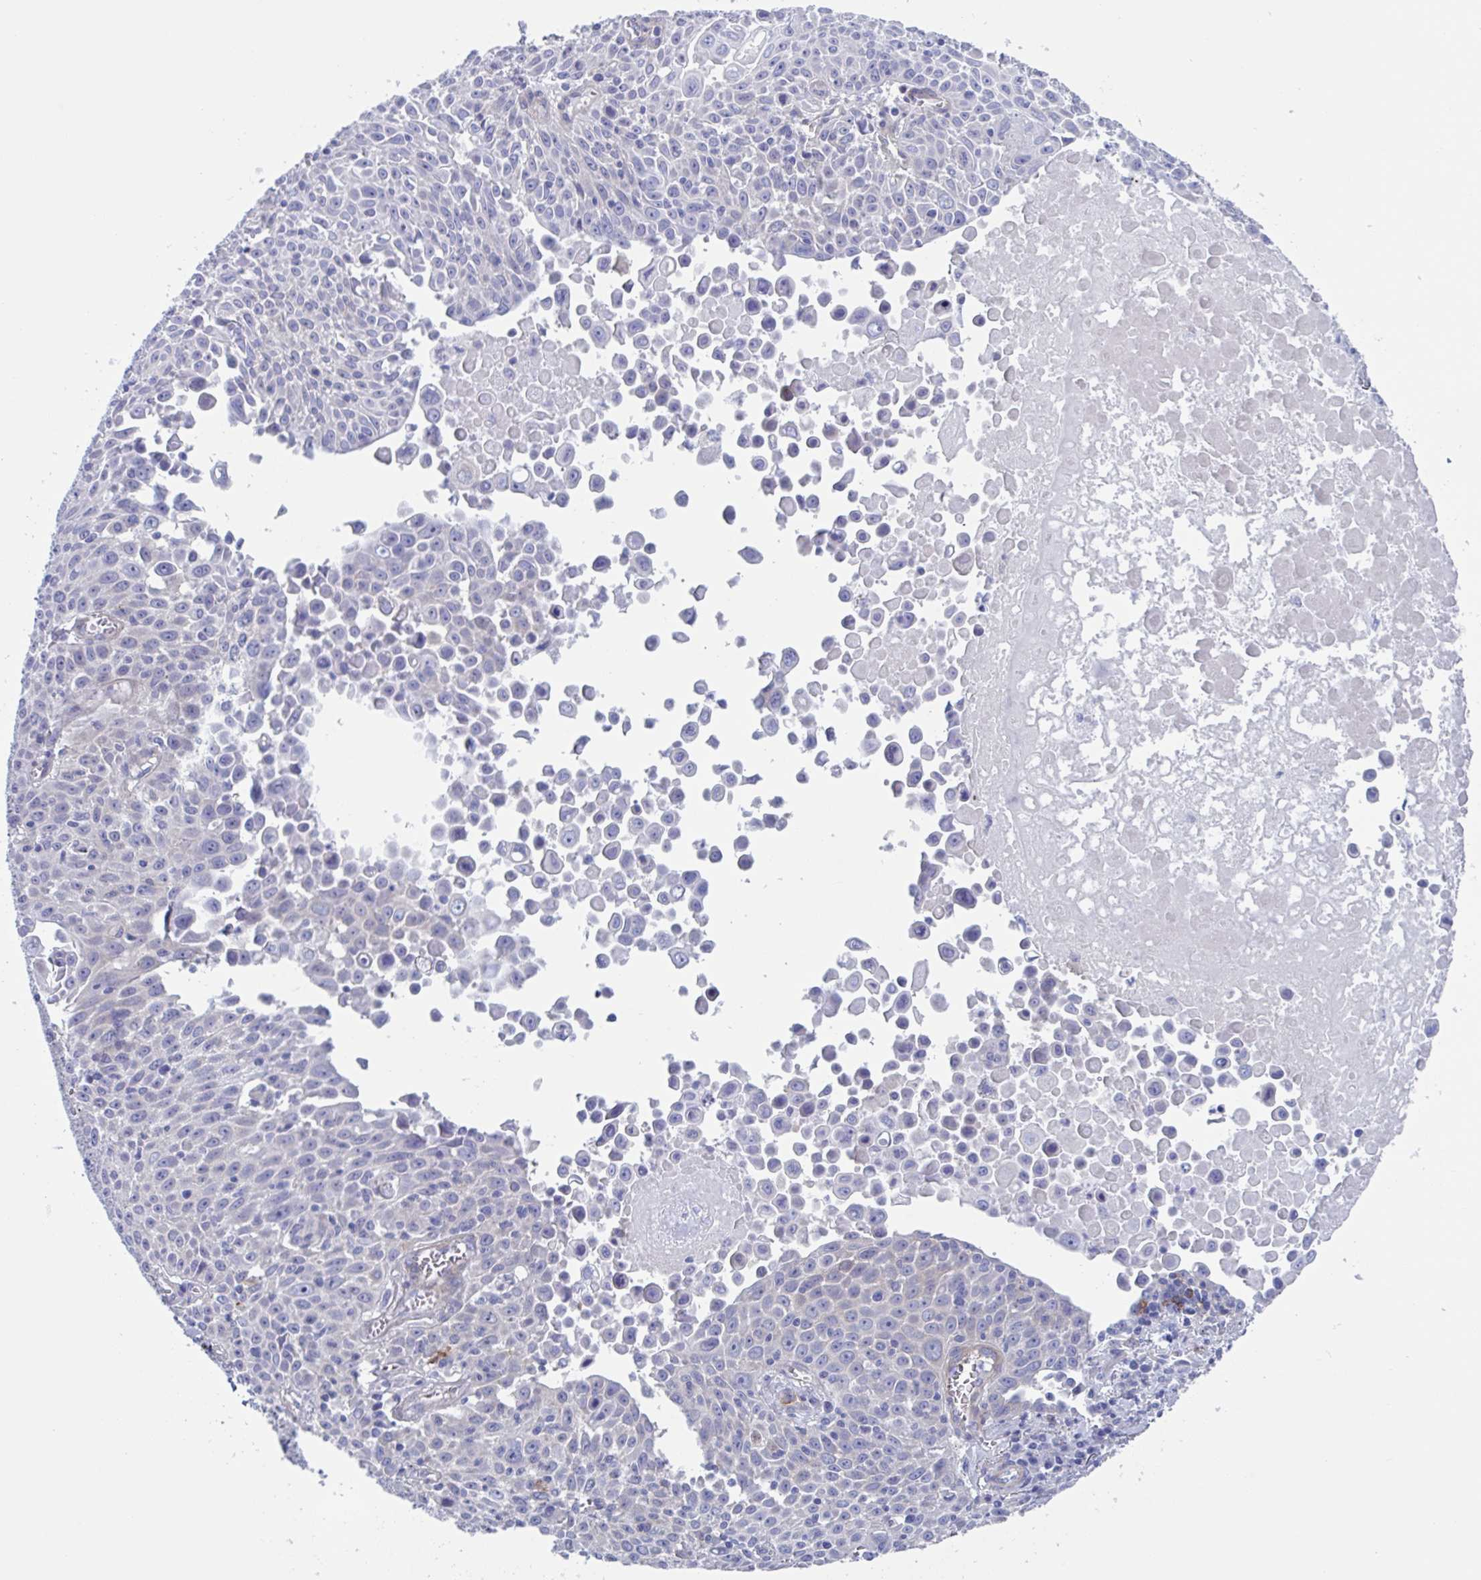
{"staining": {"intensity": "negative", "quantity": "none", "location": "none"}, "tissue": "lung cancer", "cell_type": "Tumor cells", "image_type": "cancer", "snomed": [{"axis": "morphology", "description": "Squamous cell carcinoma, NOS"}, {"axis": "morphology", "description": "Squamous cell carcinoma, metastatic, NOS"}, {"axis": "topography", "description": "Lymph node"}, {"axis": "topography", "description": "Lung"}], "caption": "Lung squamous cell carcinoma was stained to show a protein in brown. There is no significant staining in tumor cells.", "gene": "LPIN3", "patient": {"sex": "female", "age": 62}}